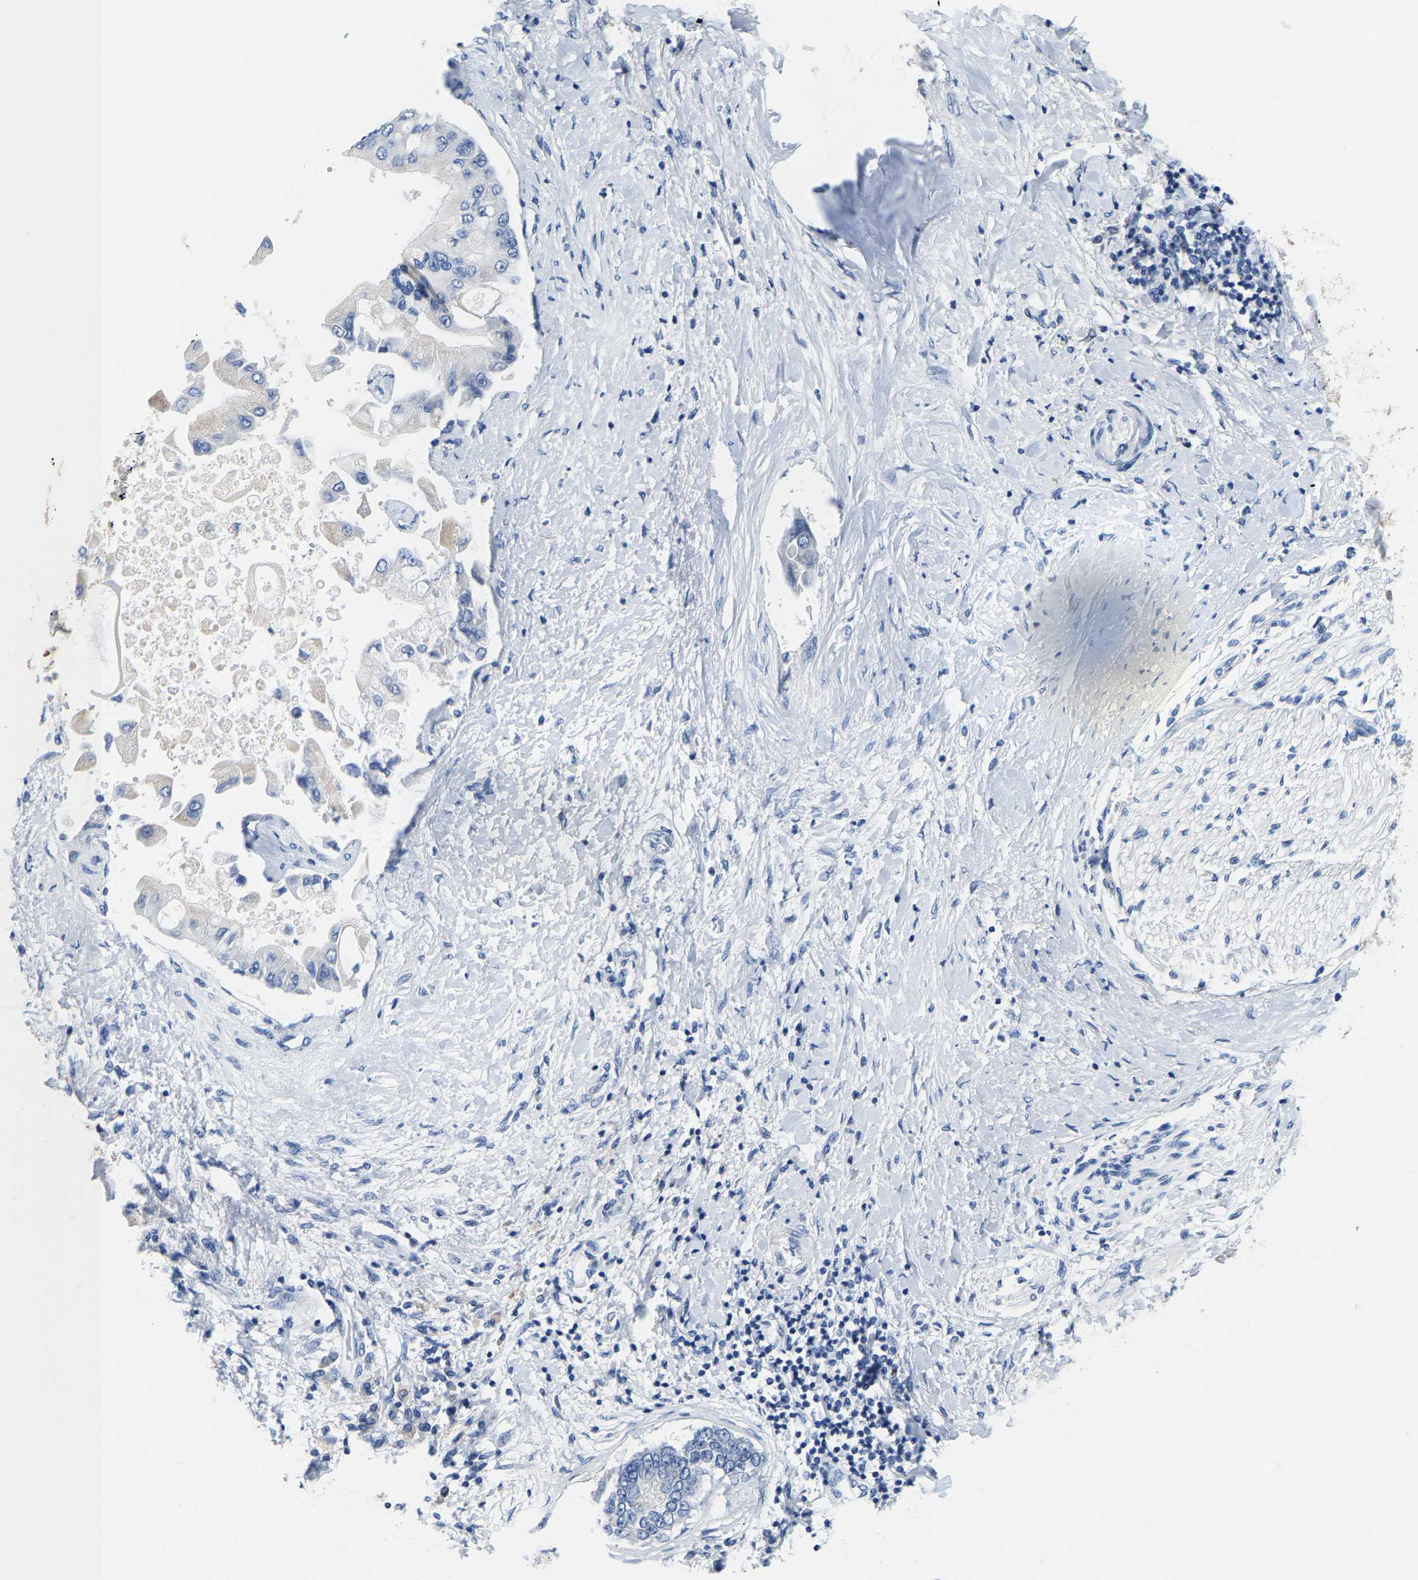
{"staining": {"intensity": "weak", "quantity": "<25%", "location": "cytoplasmic/membranous"}, "tissue": "liver cancer", "cell_type": "Tumor cells", "image_type": "cancer", "snomed": [{"axis": "morphology", "description": "Cholangiocarcinoma"}, {"axis": "topography", "description": "Liver"}], "caption": "Immunohistochemical staining of human cholangiocarcinoma (liver) exhibits no significant staining in tumor cells.", "gene": "KLHL1", "patient": {"sex": "male", "age": 50}}